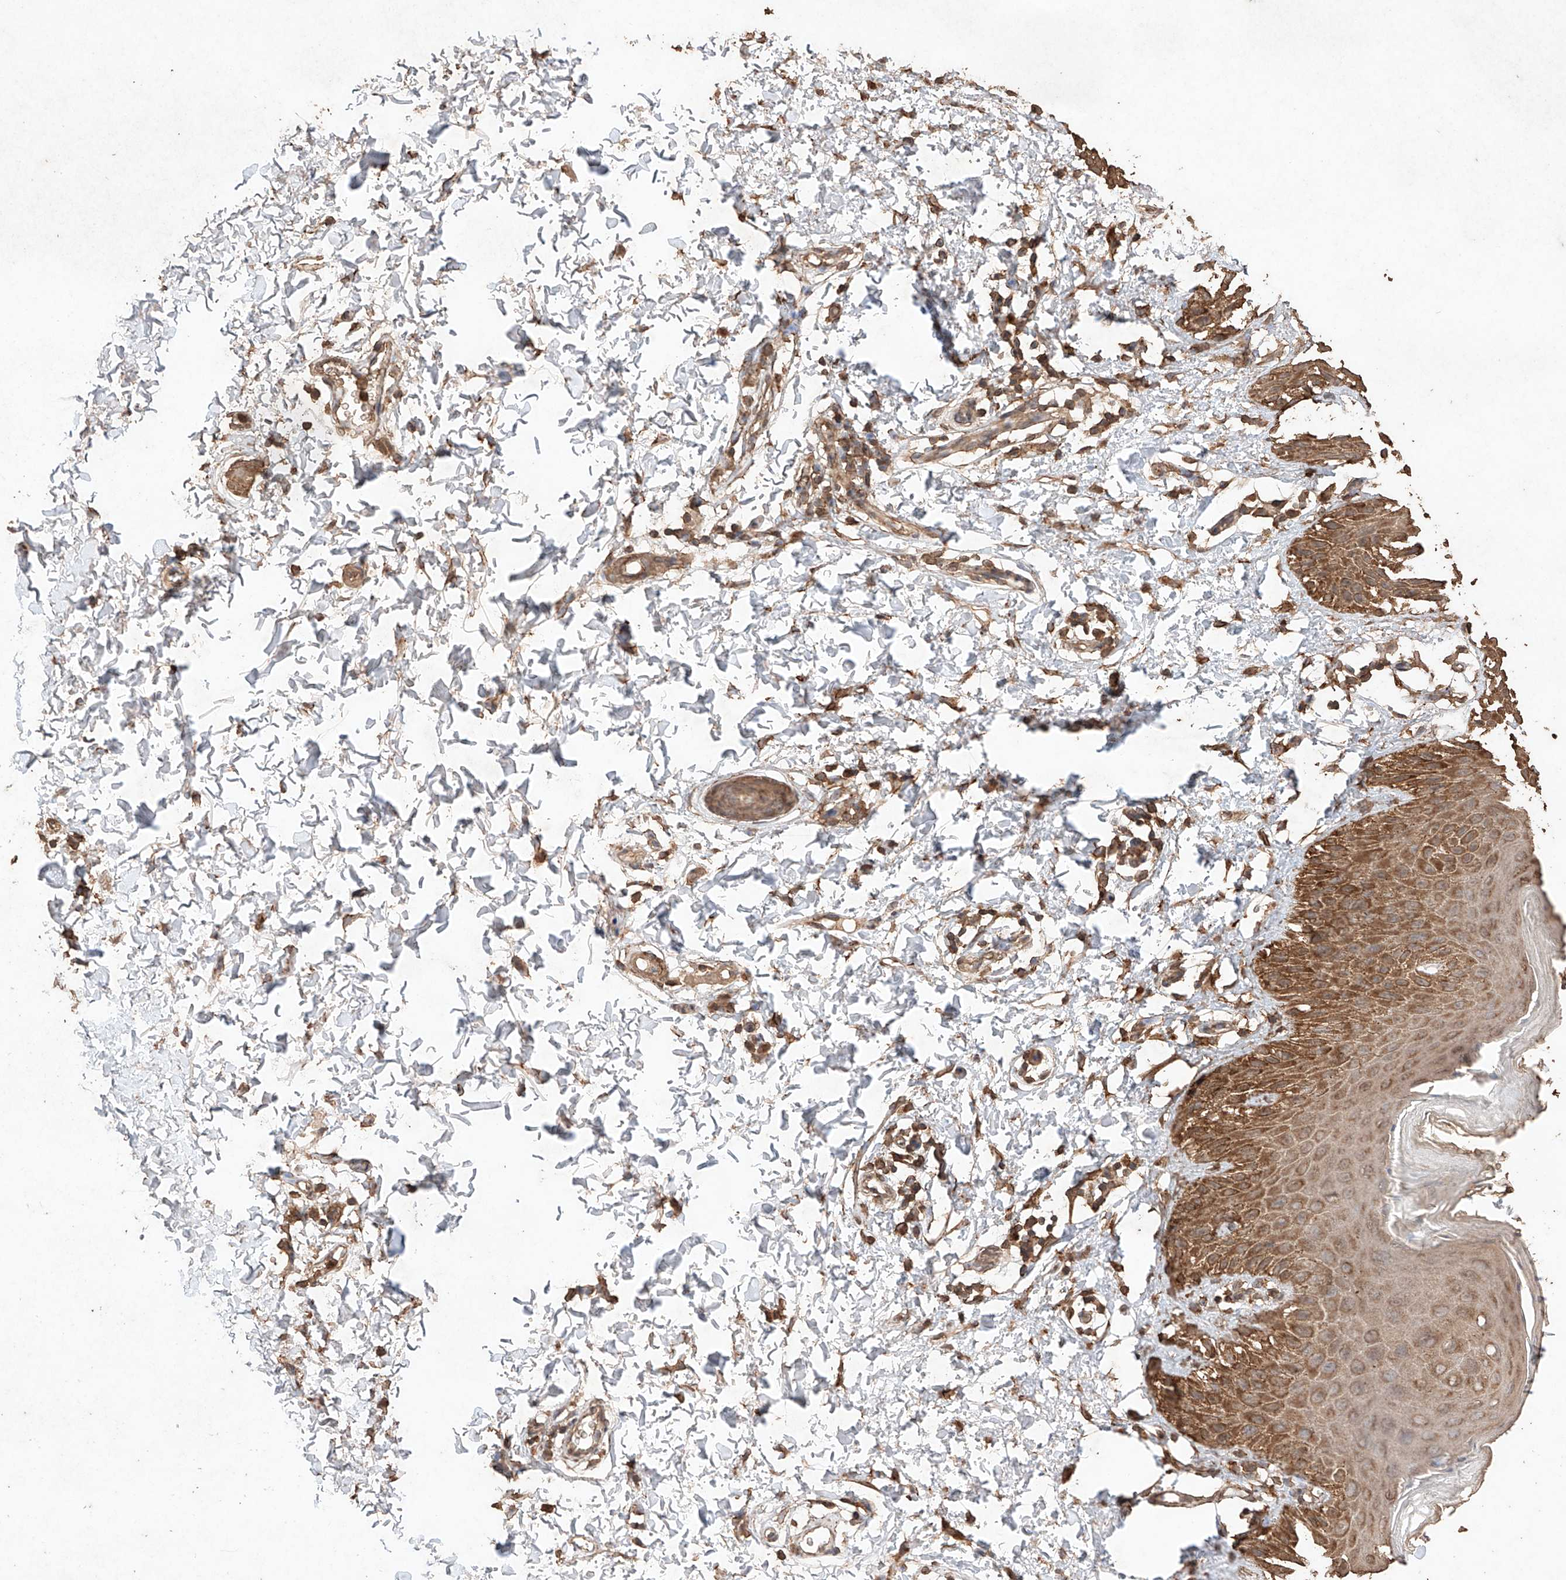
{"staining": {"intensity": "moderate", "quantity": ">75%", "location": "cytoplasmic/membranous"}, "tissue": "skin", "cell_type": "Epidermal cells", "image_type": "normal", "snomed": [{"axis": "morphology", "description": "Normal tissue, NOS"}, {"axis": "topography", "description": "Anal"}], "caption": "This is an image of immunohistochemistry staining of benign skin, which shows moderate expression in the cytoplasmic/membranous of epidermal cells.", "gene": "M6PR", "patient": {"sex": "male", "age": 44}}